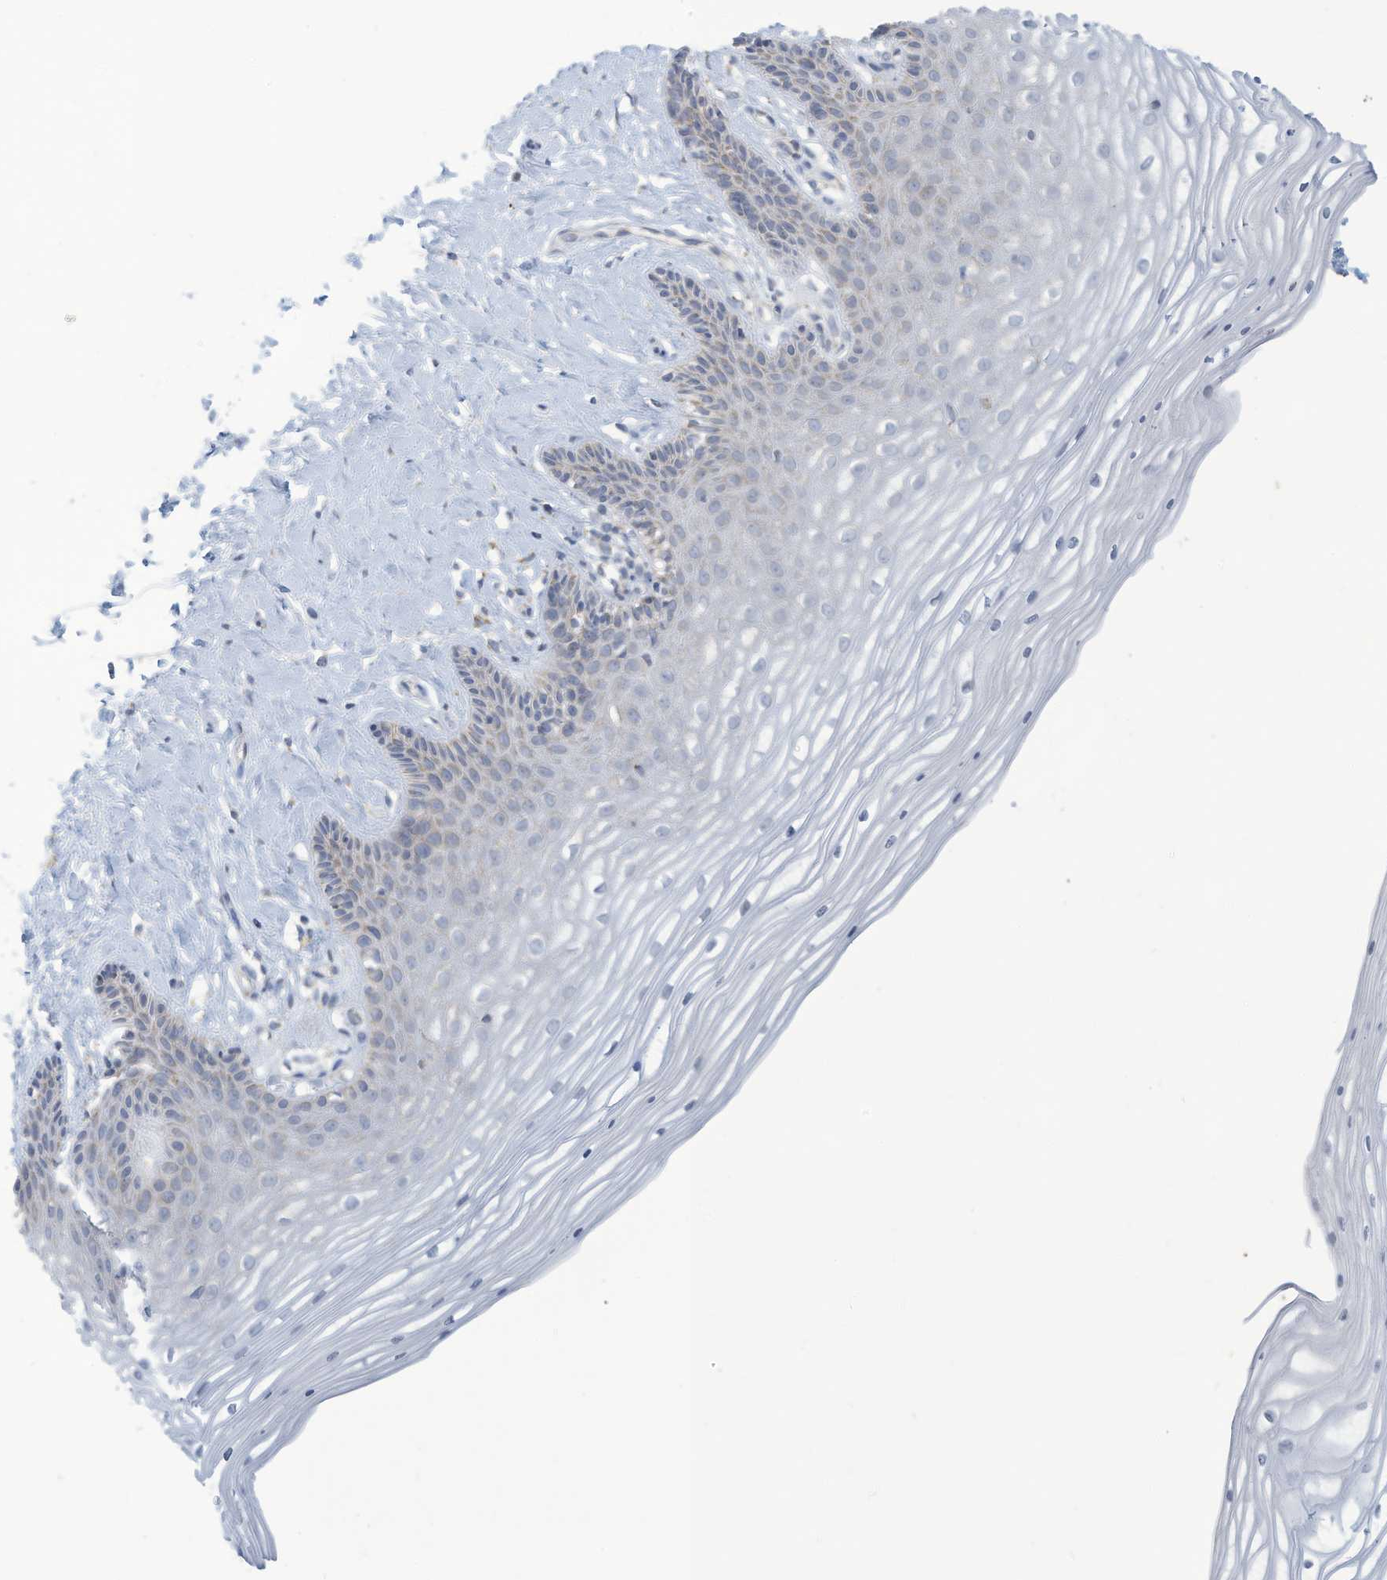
{"staining": {"intensity": "moderate", "quantity": "<25%", "location": "cytoplasmic/membranous"}, "tissue": "vagina", "cell_type": "Squamous epithelial cells", "image_type": "normal", "snomed": [{"axis": "morphology", "description": "Normal tissue, NOS"}, {"axis": "topography", "description": "Vagina"}, {"axis": "topography", "description": "Cervix"}], "caption": "Protein staining reveals moderate cytoplasmic/membranous staining in approximately <25% of squamous epithelial cells in normal vagina.", "gene": "NLN", "patient": {"sex": "female", "age": 40}}